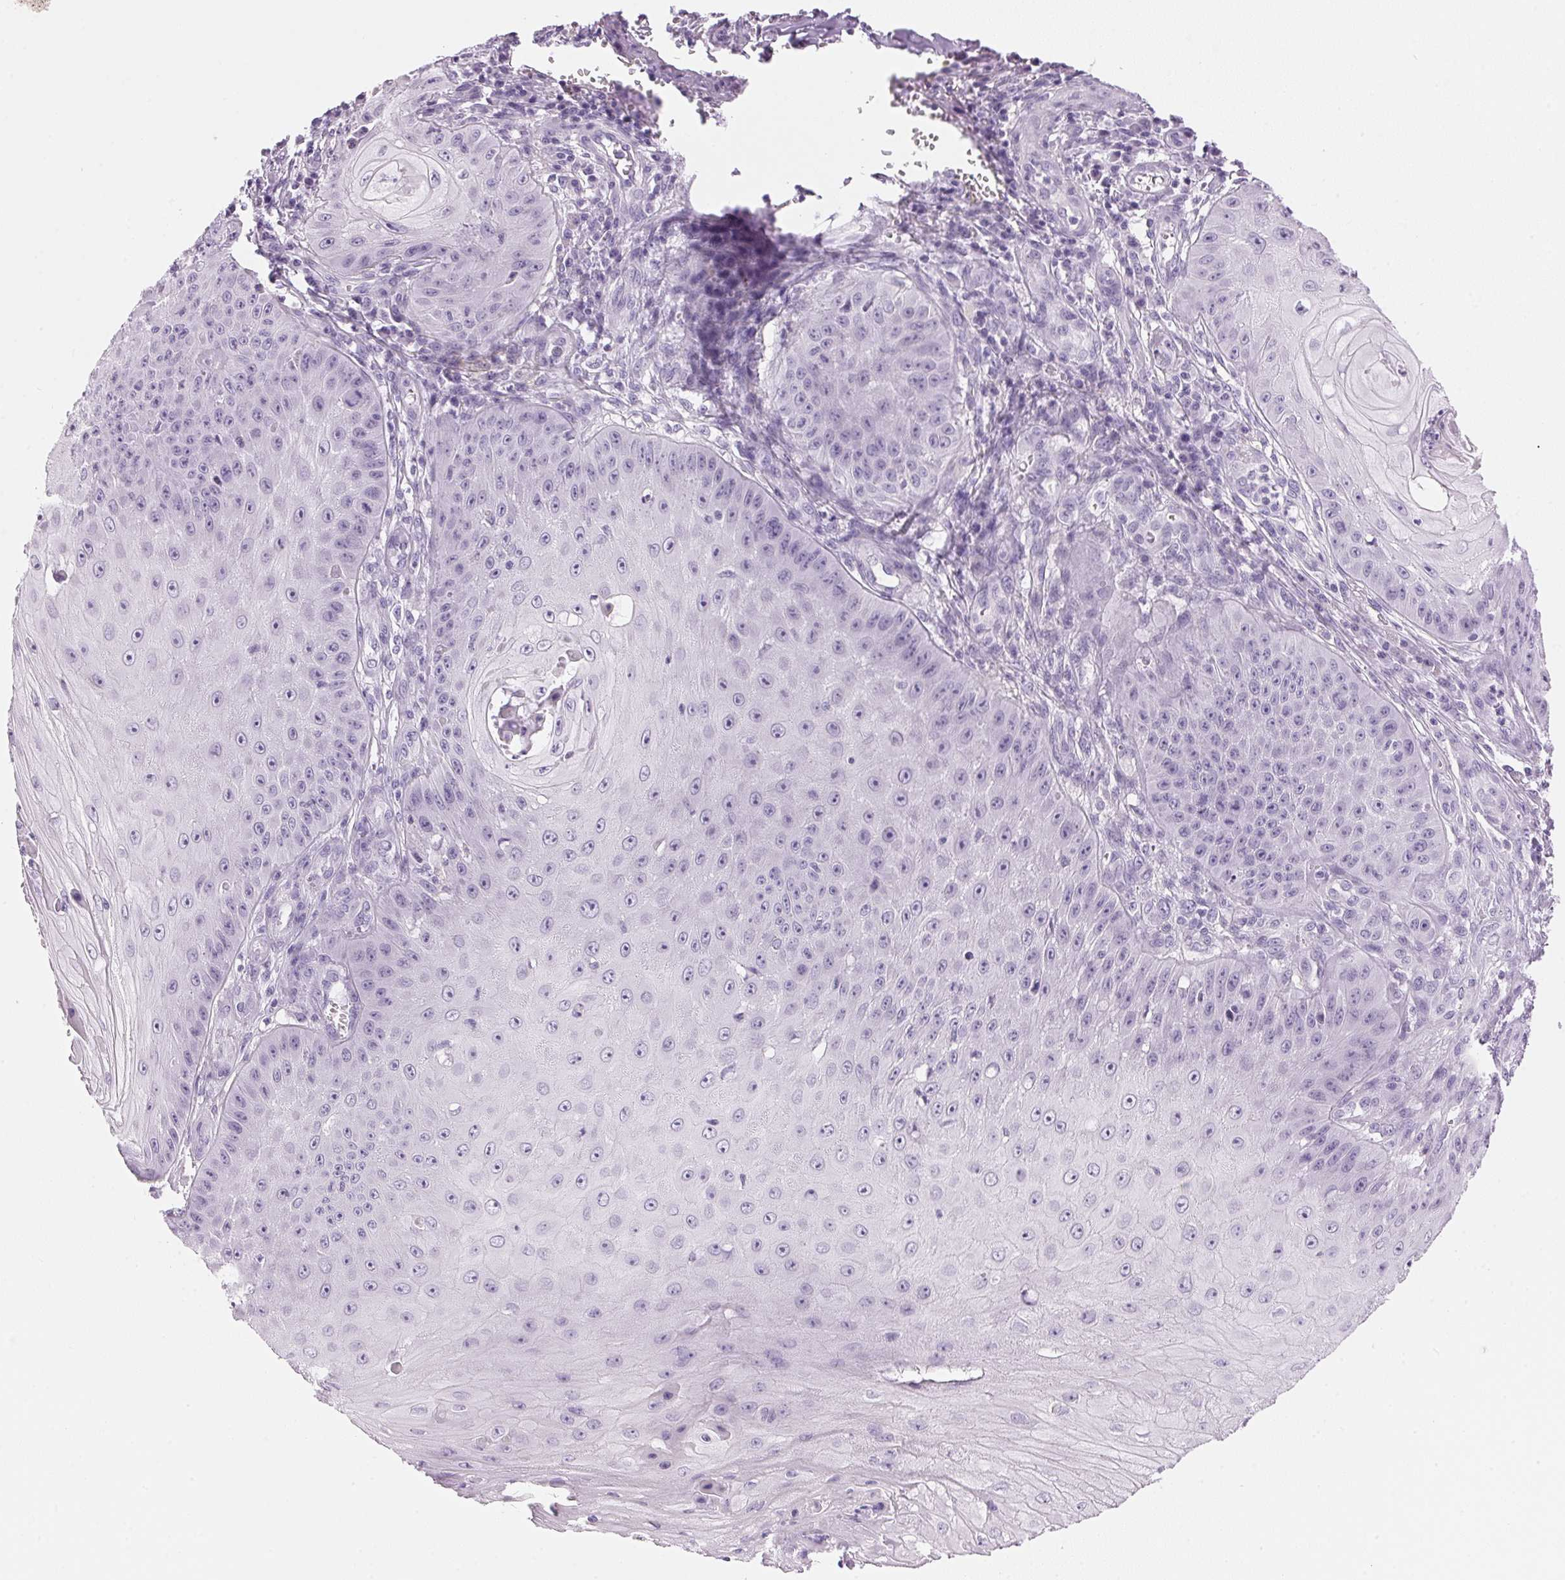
{"staining": {"intensity": "negative", "quantity": "none", "location": "none"}, "tissue": "skin cancer", "cell_type": "Tumor cells", "image_type": "cancer", "snomed": [{"axis": "morphology", "description": "Squamous cell carcinoma, NOS"}, {"axis": "topography", "description": "Skin"}], "caption": "Micrograph shows no protein staining in tumor cells of squamous cell carcinoma (skin) tissue.", "gene": "IGFBP1", "patient": {"sex": "male", "age": 70}}